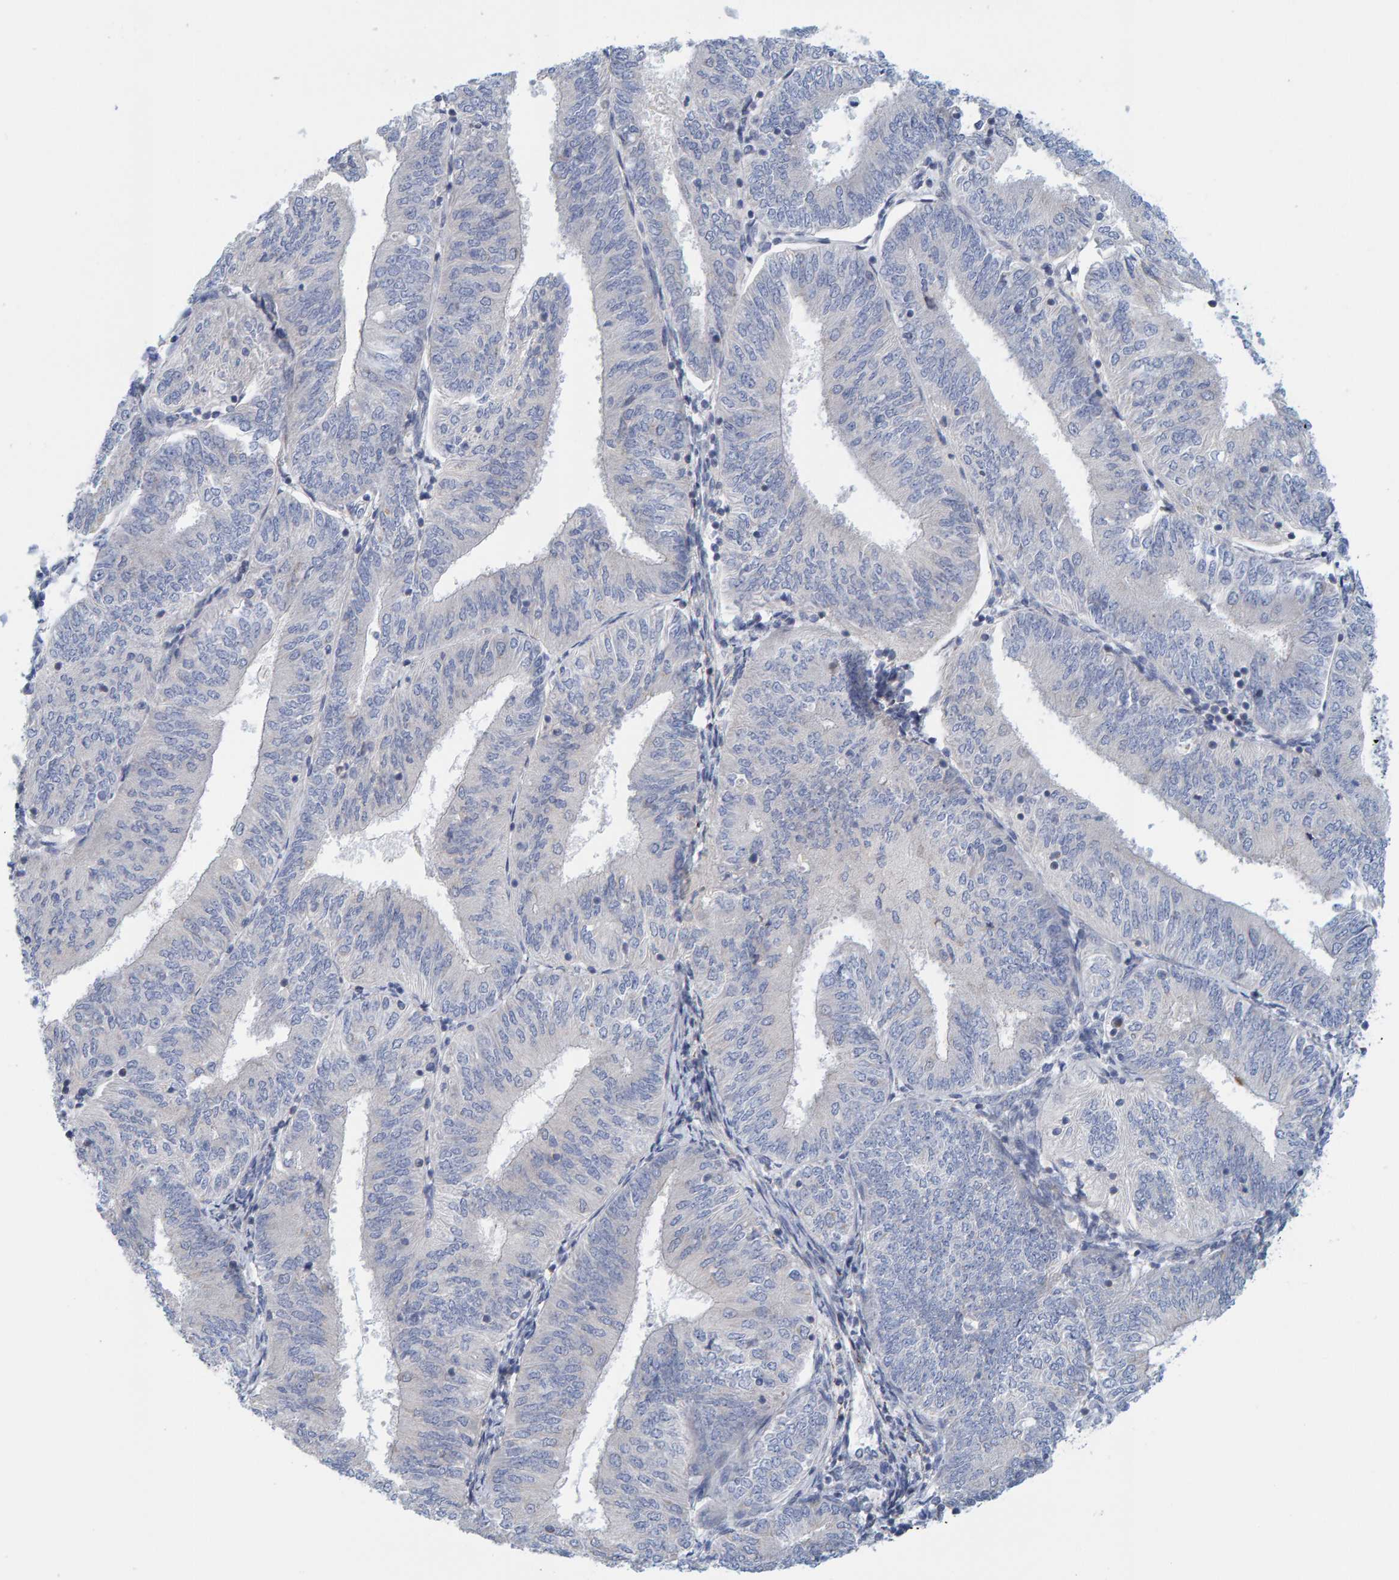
{"staining": {"intensity": "negative", "quantity": "none", "location": "none"}, "tissue": "endometrial cancer", "cell_type": "Tumor cells", "image_type": "cancer", "snomed": [{"axis": "morphology", "description": "Adenocarcinoma, NOS"}, {"axis": "topography", "description": "Endometrium"}], "caption": "Image shows no significant protein positivity in tumor cells of adenocarcinoma (endometrial).", "gene": "ZC3H3", "patient": {"sex": "female", "age": 58}}